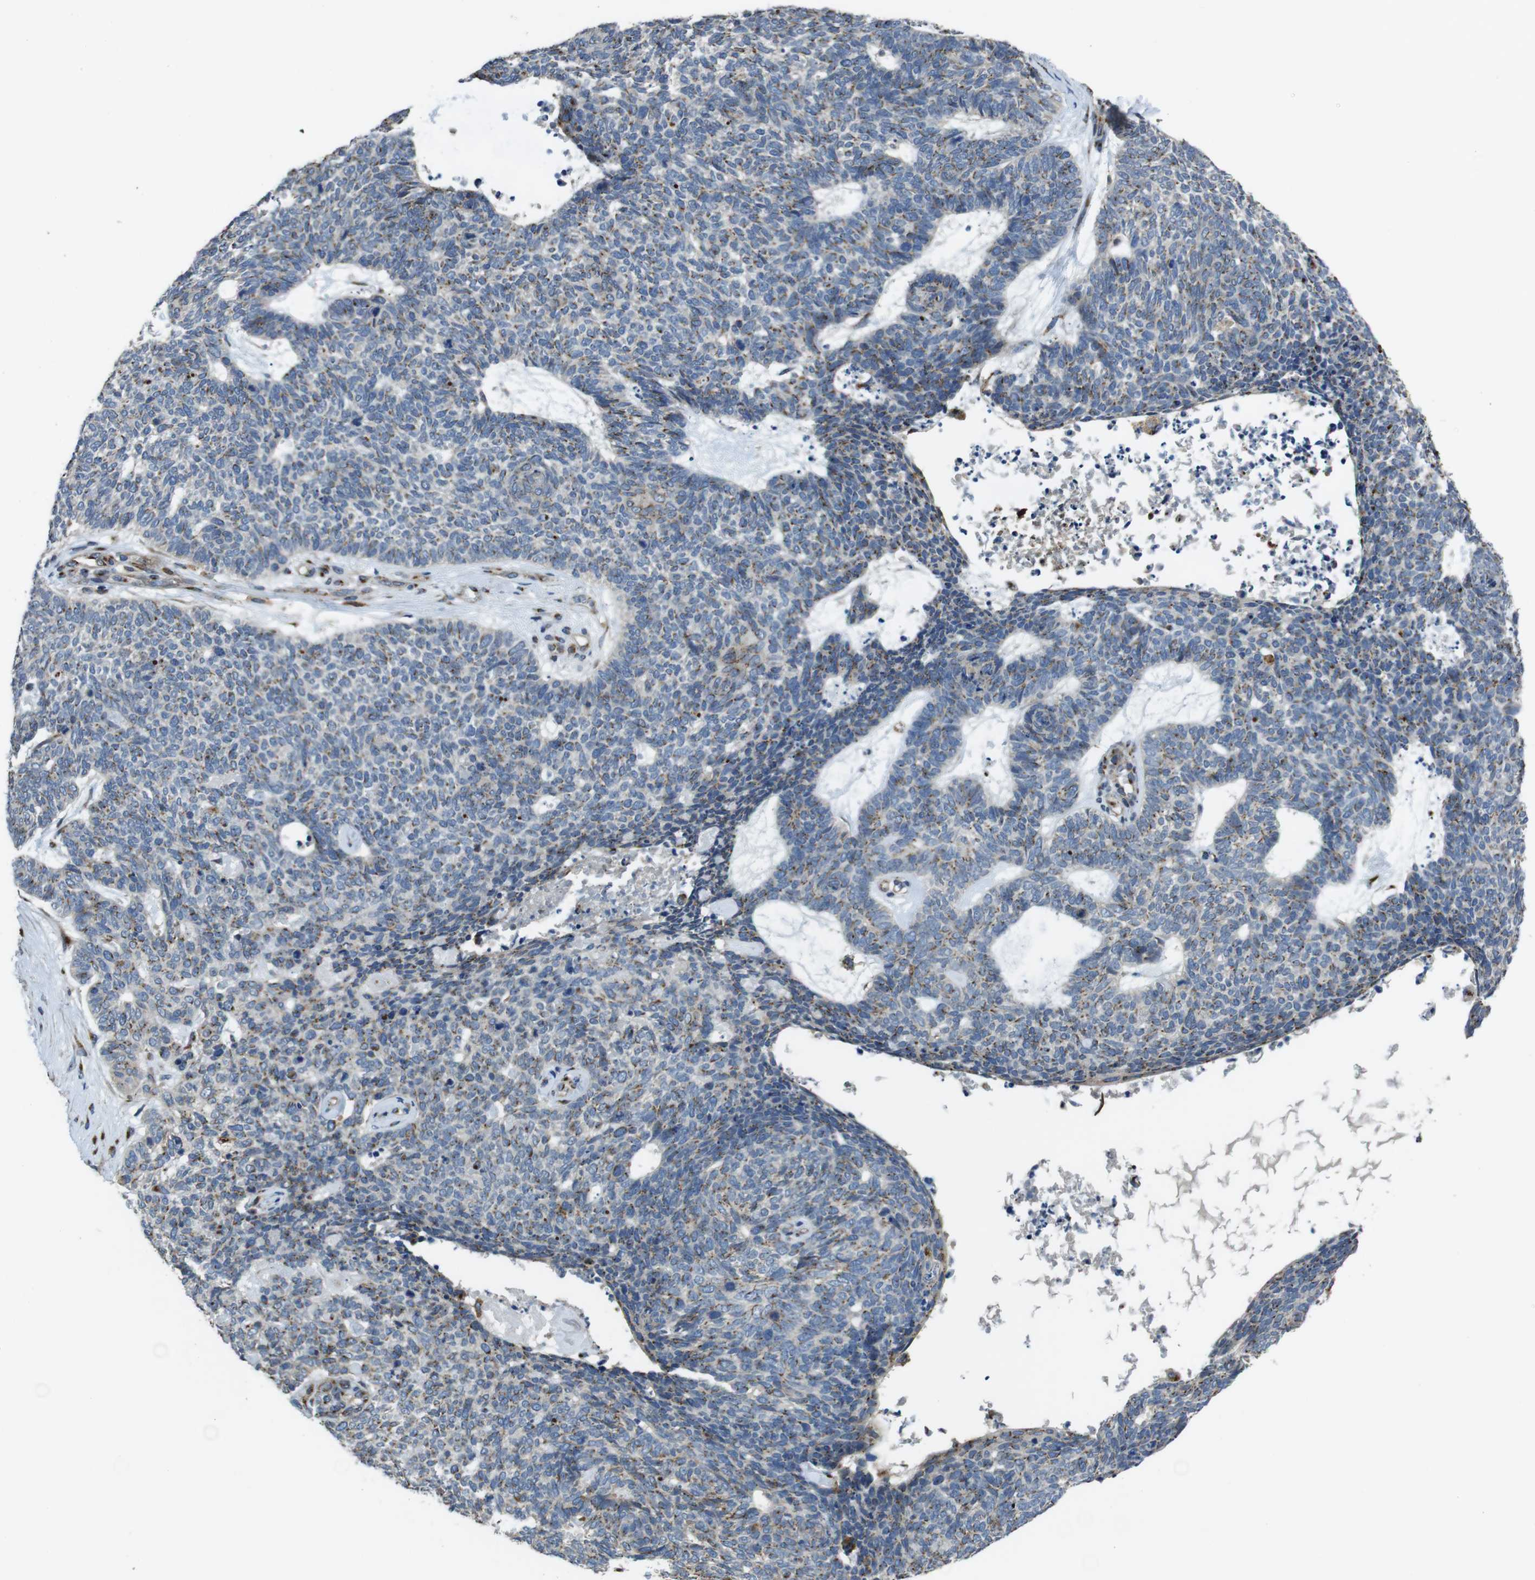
{"staining": {"intensity": "moderate", "quantity": "25%-75%", "location": "cytoplasmic/membranous"}, "tissue": "skin cancer", "cell_type": "Tumor cells", "image_type": "cancer", "snomed": [{"axis": "morphology", "description": "Basal cell carcinoma"}, {"axis": "topography", "description": "Skin"}], "caption": "Basal cell carcinoma (skin) was stained to show a protein in brown. There is medium levels of moderate cytoplasmic/membranous expression in approximately 25%-75% of tumor cells. The protein of interest is shown in brown color, while the nuclei are stained blue.", "gene": "RAB6A", "patient": {"sex": "female", "age": 84}}